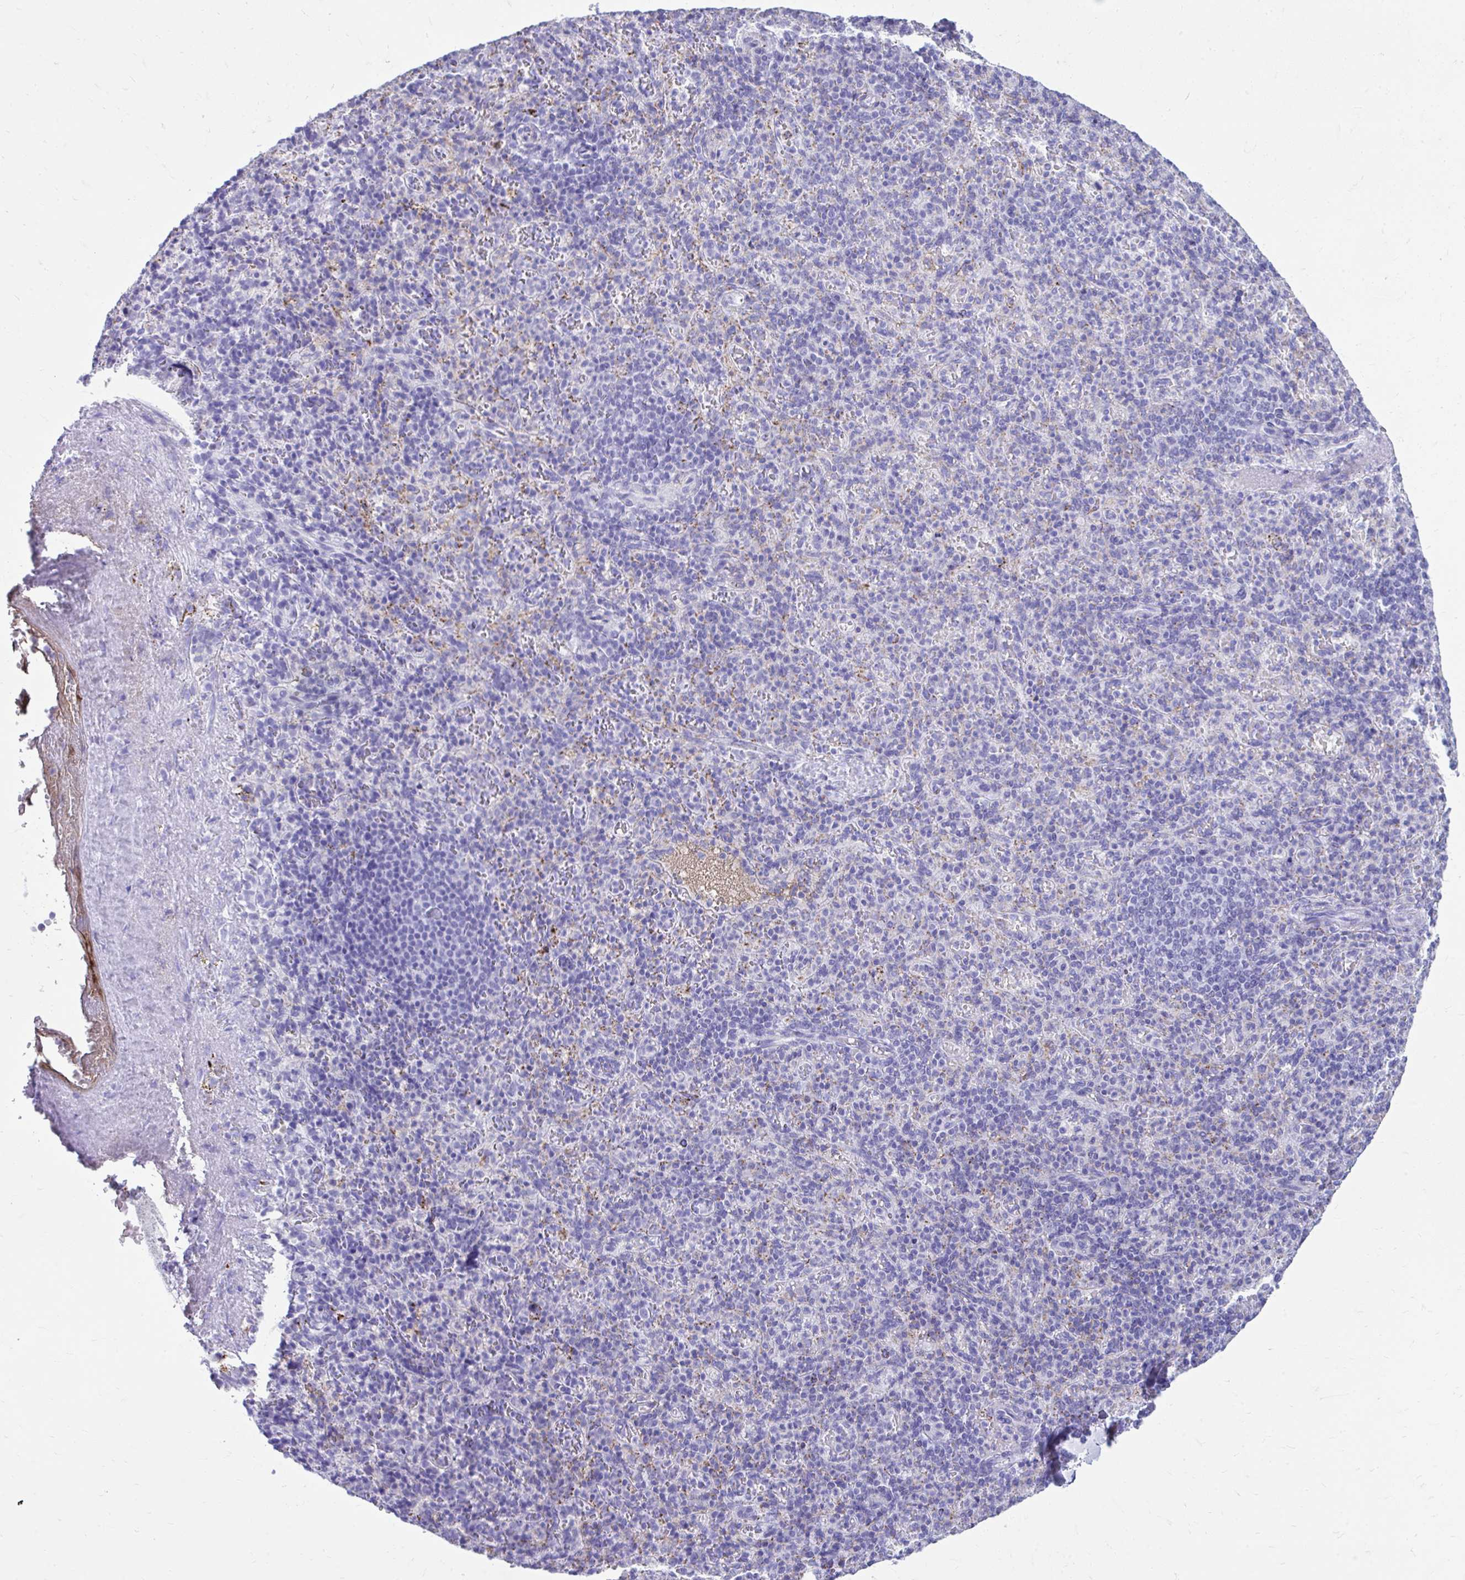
{"staining": {"intensity": "negative", "quantity": "none", "location": "none"}, "tissue": "spleen", "cell_type": "Cells in red pulp", "image_type": "normal", "snomed": [{"axis": "morphology", "description": "Normal tissue, NOS"}, {"axis": "topography", "description": "Spleen"}], "caption": "The IHC micrograph has no significant staining in cells in red pulp of spleen.", "gene": "SMIM9", "patient": {"sex": "female", "age": 74}}